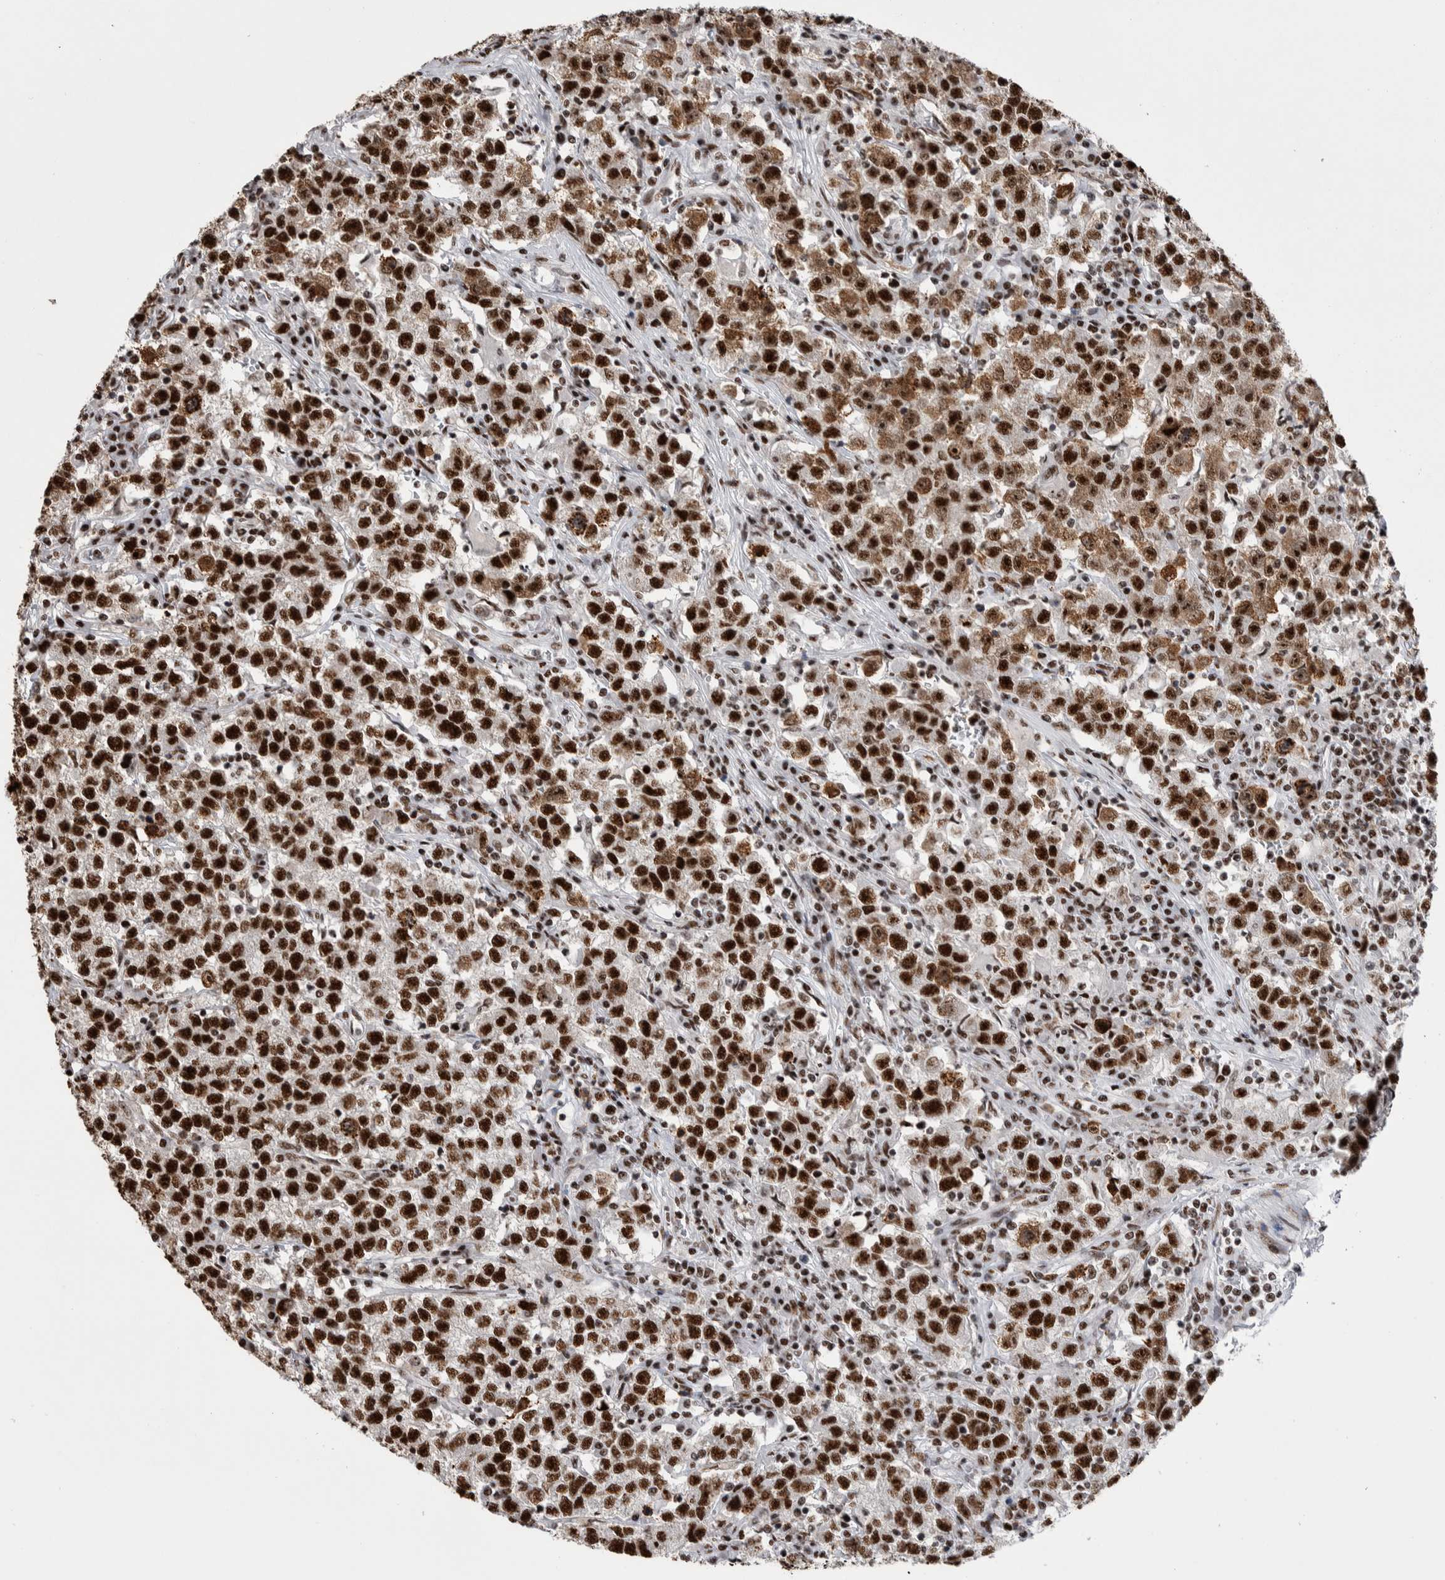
{"staining": {"intensity": "strong", "quantity": ">75%", "location": "nuclear"}, "tissue": "testis cancer", "cell_type": "Tumor cells", "image_type": "cancer", "snomed": [{"axis": "morphology", "description": "Seminoma, NOS"}, {"axis": "topography", "description": "Testis"}], "caption": "Immunohistochemical staining of human testis cancer shows high levels of strong nuclear positivity in approximately >75% of tumor cells. The protein of interest is stained brown, and the nuclei are stained in blue (DAB (3,3'-diaminobenzidine) IHC with brightfield microscopy, high magnification).", "gene": "NCL", "patient": {"sex": "male", "age": 22}}